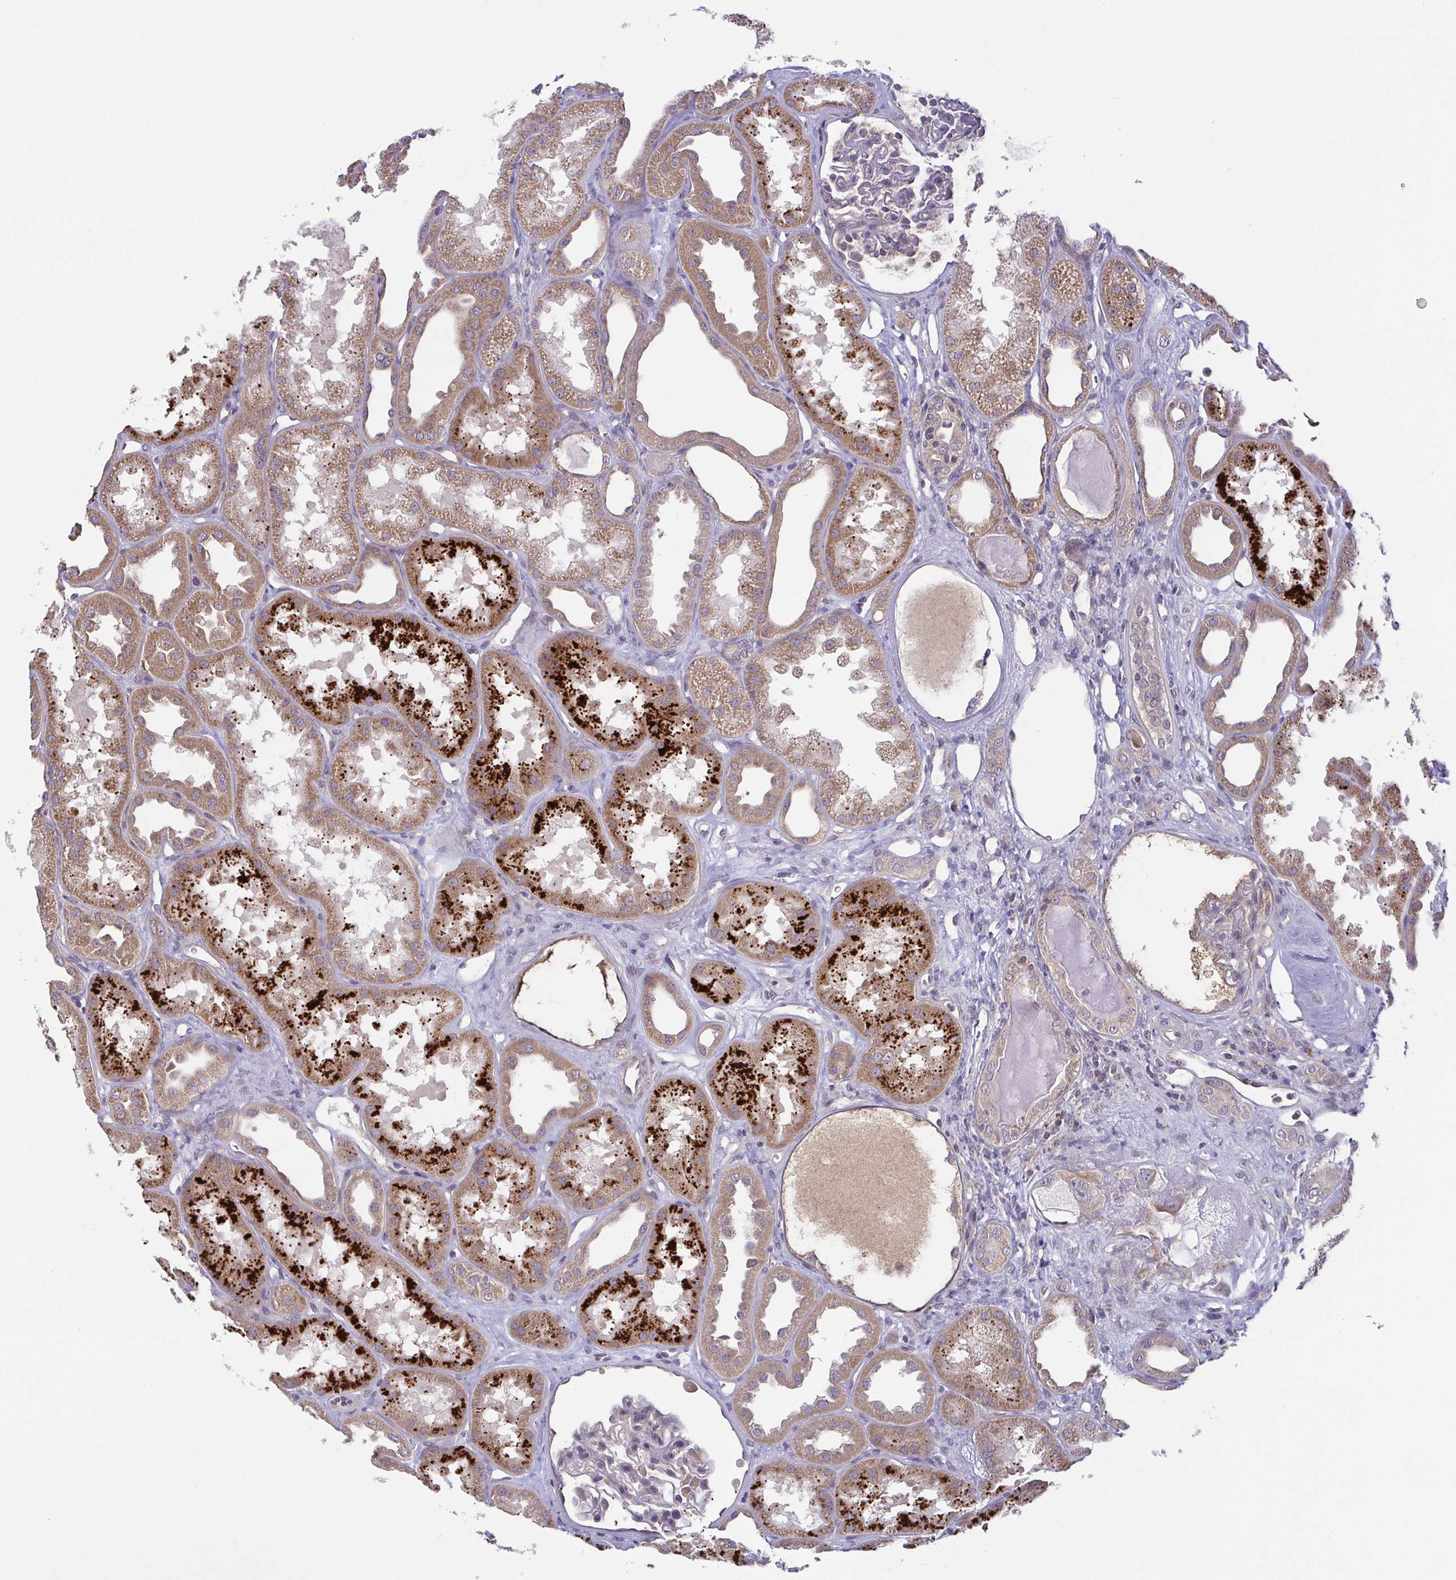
{"staining": {"intensity": "negative", "quantity": "none", "location": "none"}, "tissue": "kidney", "cell_type": "Cells in glomeruli", "image_type": "normal", "snomed": [{"axis": "morphology", "description": "Normal tissue, NOS"}, {"axis": "topography", "description": "Kidney"}], "caption": "IHC image of normal kidney stained for a protein (brown), which displays no staining in cells in glomeruli. Brightfield microscopy of immunohistochemistry (IHC) stained with DAB (3,3'-diaminobenzidine) (brown) and hematoxylin (blue), captured at high magnification.", "gene": "OSBPL7", "patient": {"sex": "male", "age": 61}}